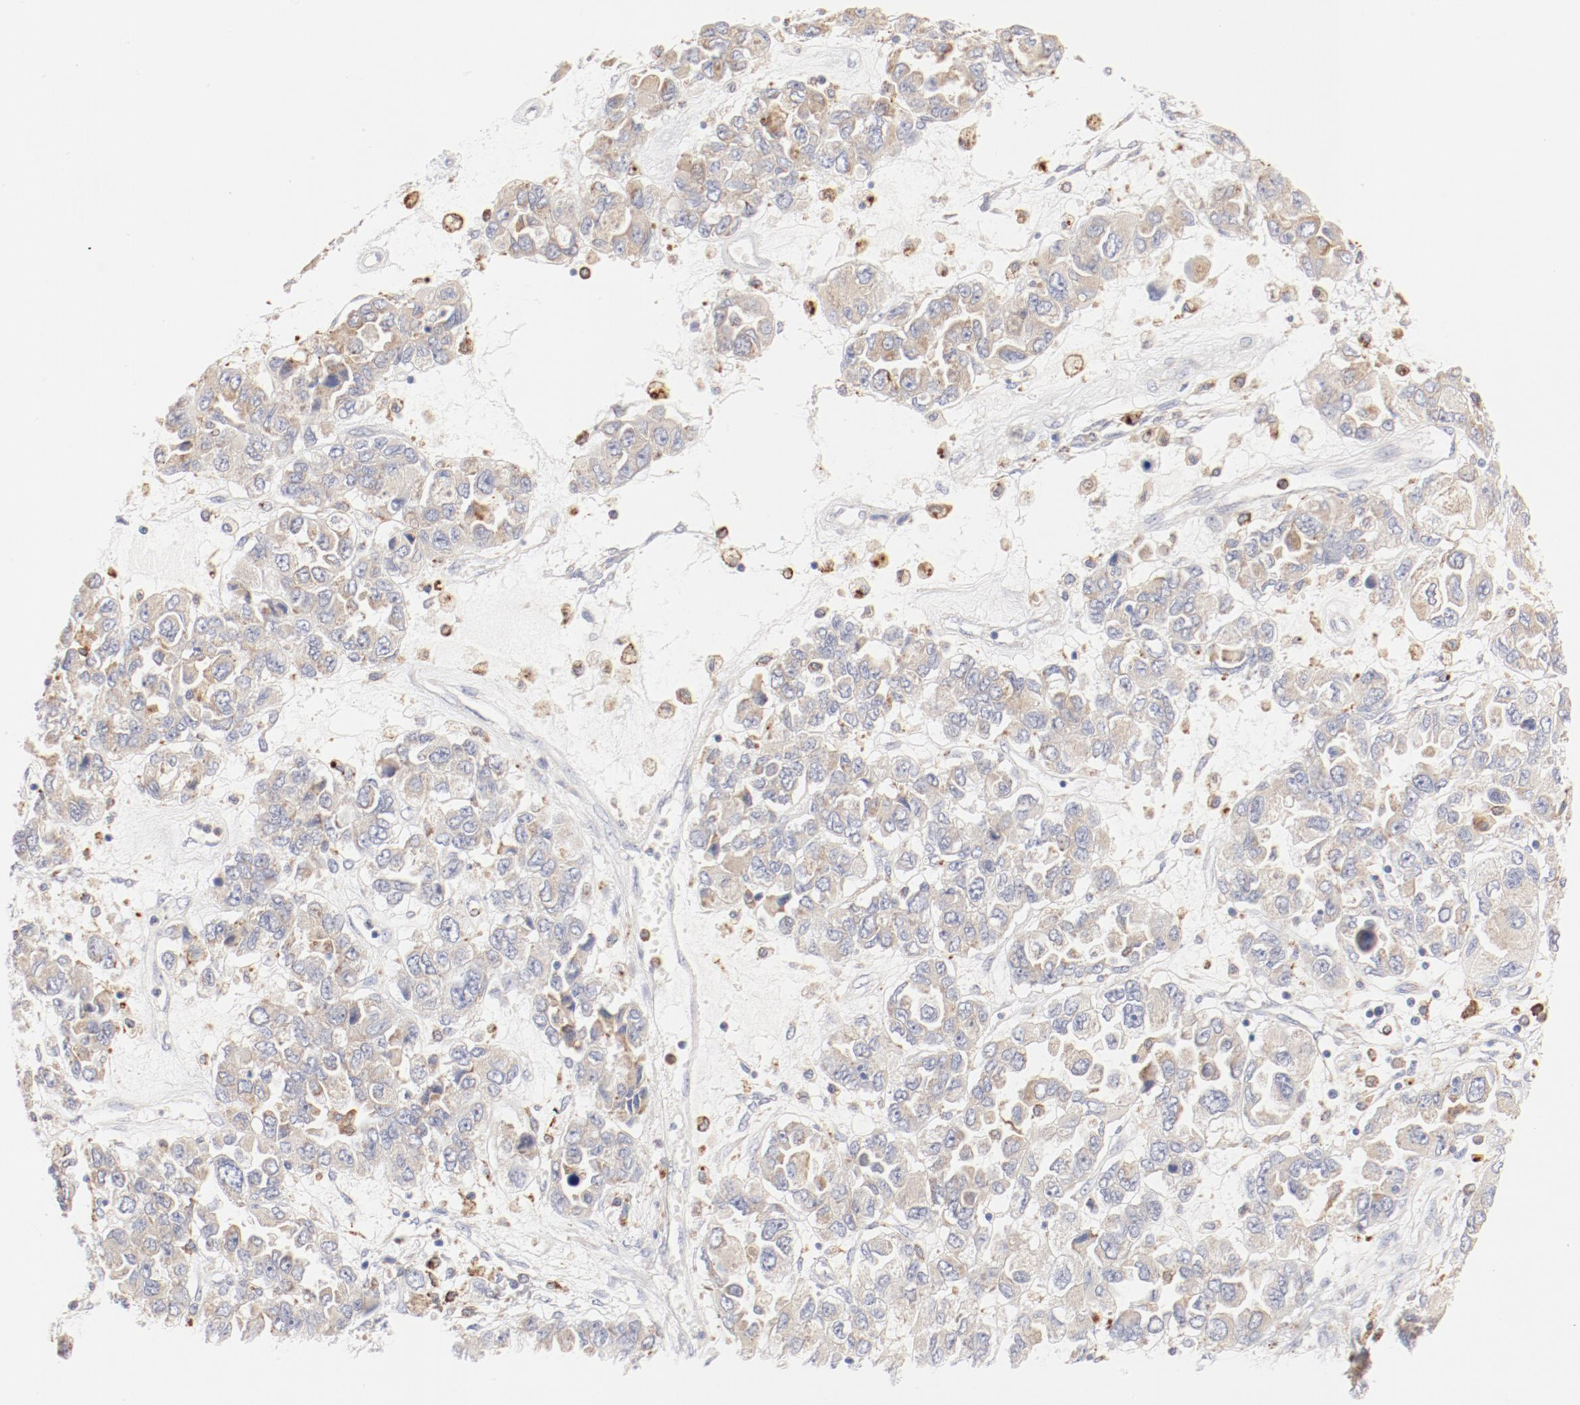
{"staining": {"intensity": "weak", "quantity": ">75%", "location": "cytoplasmic/membranous"}, "tissue": "ovarian cancer", "cell_type": "Tumor cells", "image_type": "cancer", "snomed": [{"axis": "morphology", "description": "Cystadenocarcinoma, serous, NOS"}, {"axis": "topography", "description": "Ovary"}], "caption": "Immunohistochemistry photomicrograph of neoplastic tissue: ovarian cancer (serous cystadenocarcinoma) stained using IHC demonstrates low levels of weak protein expression localized specifically in the cytoplasmic/membranous of tumor cells, appearing as a cytoplasmic/membranous brown color.", "gene": "CTSH", "patient": {"sex": "female", "age": 84}}